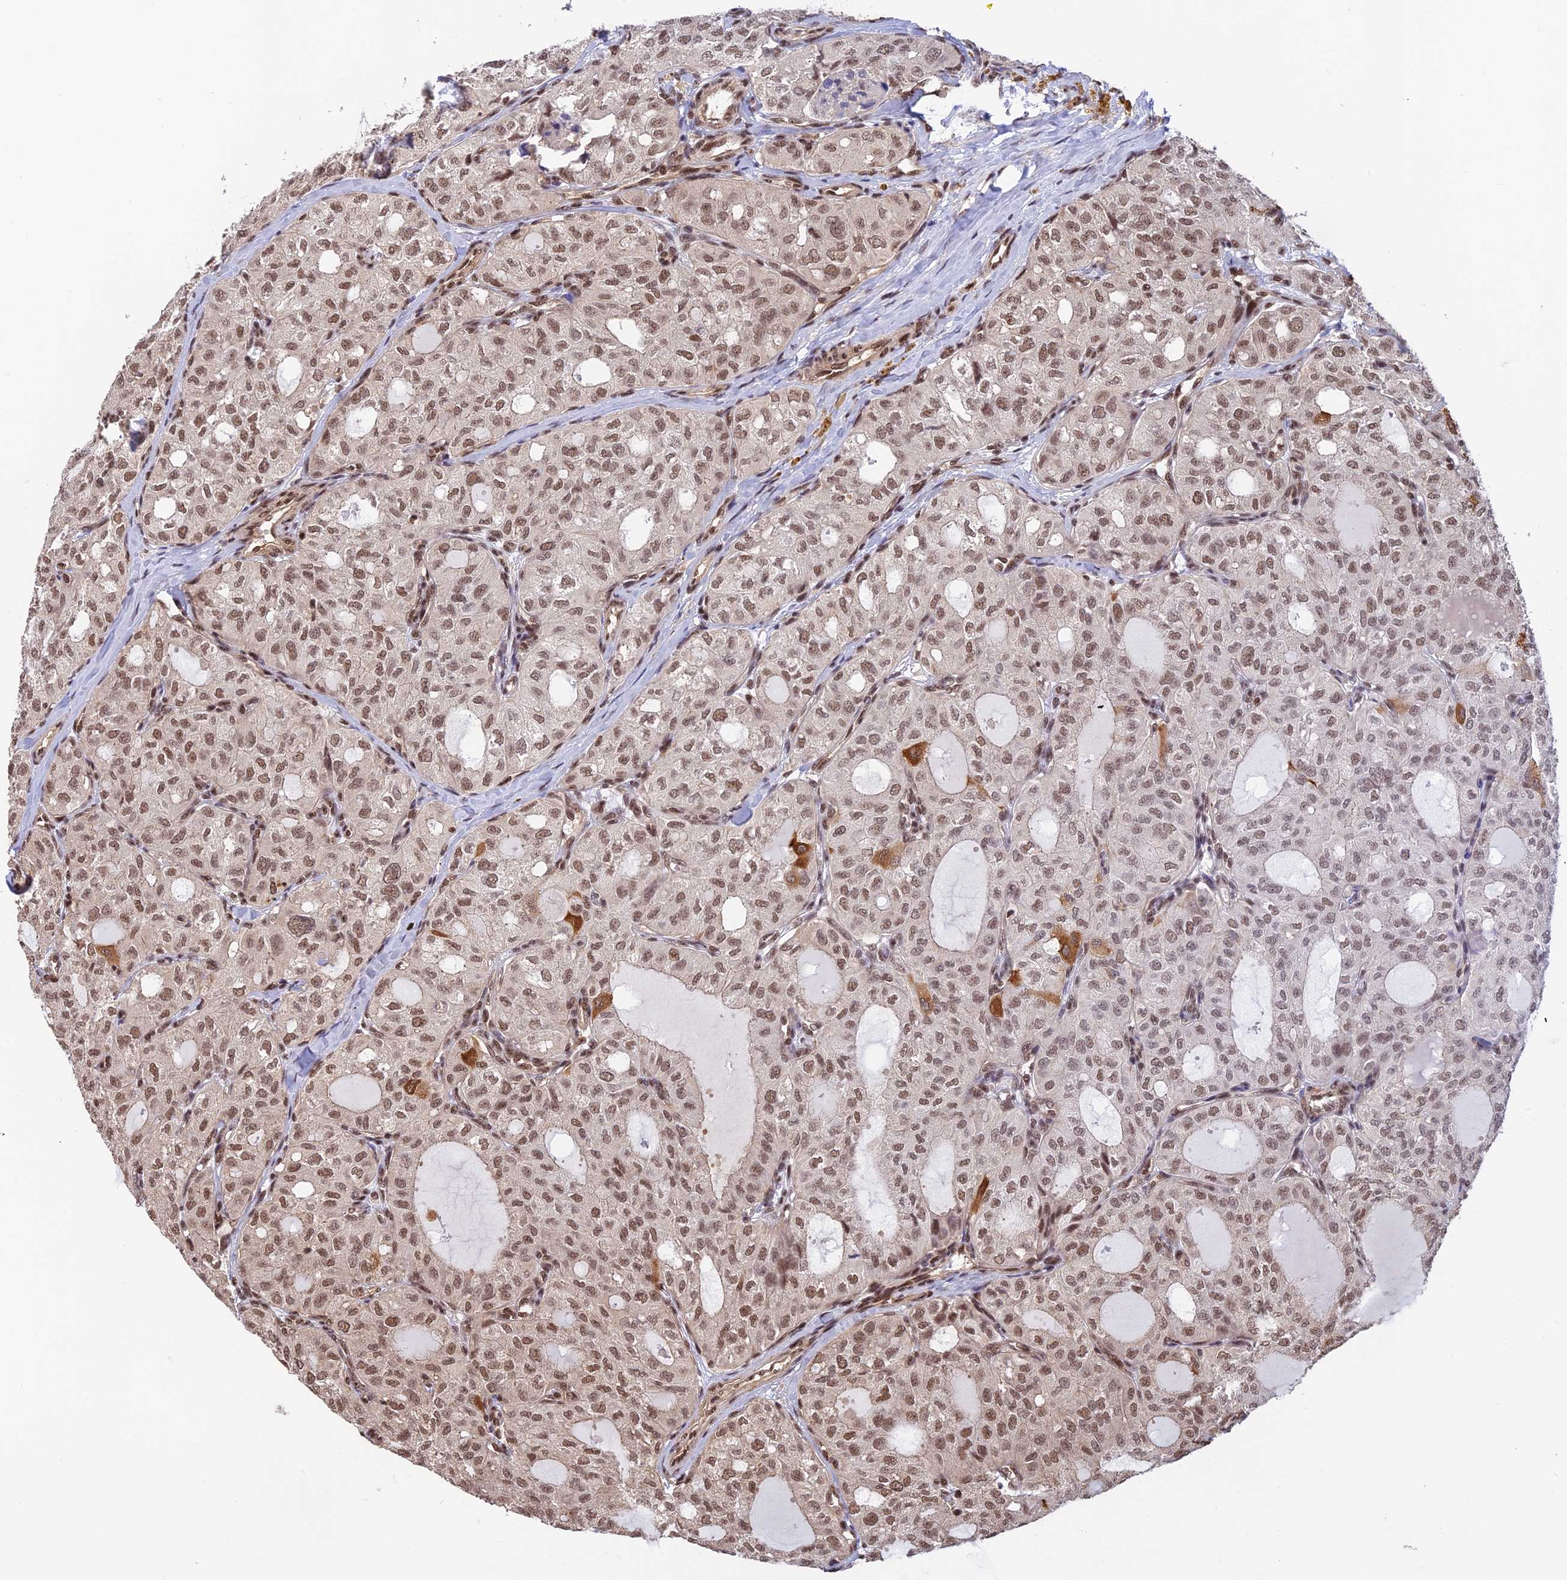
{"staining": {"intensity": "moderate", "quantity": ">75%", "location": "nuclear"}, "tissue": "thyroid cancer", "cell_type": "Tumor cells", "image_type": "cancer", "snomed": [{"axis": "morphology", "description": "Follicular adenoma carcinoma, NOS"}, {"axis": "topography", "description": "Thyroid gland"}], "caption": "Brown immunohistochemical staining in human thyroid cancer (follicular adenoma carcinoma) exhibits moderate nuclear positivity in approximately >75% of tumor cells. Immunohistochemistry stains the protein of interest in brown and the nuclei are stained blue.", "gene": "THAP11", "patient": {"sex": "male", "age": 75}}